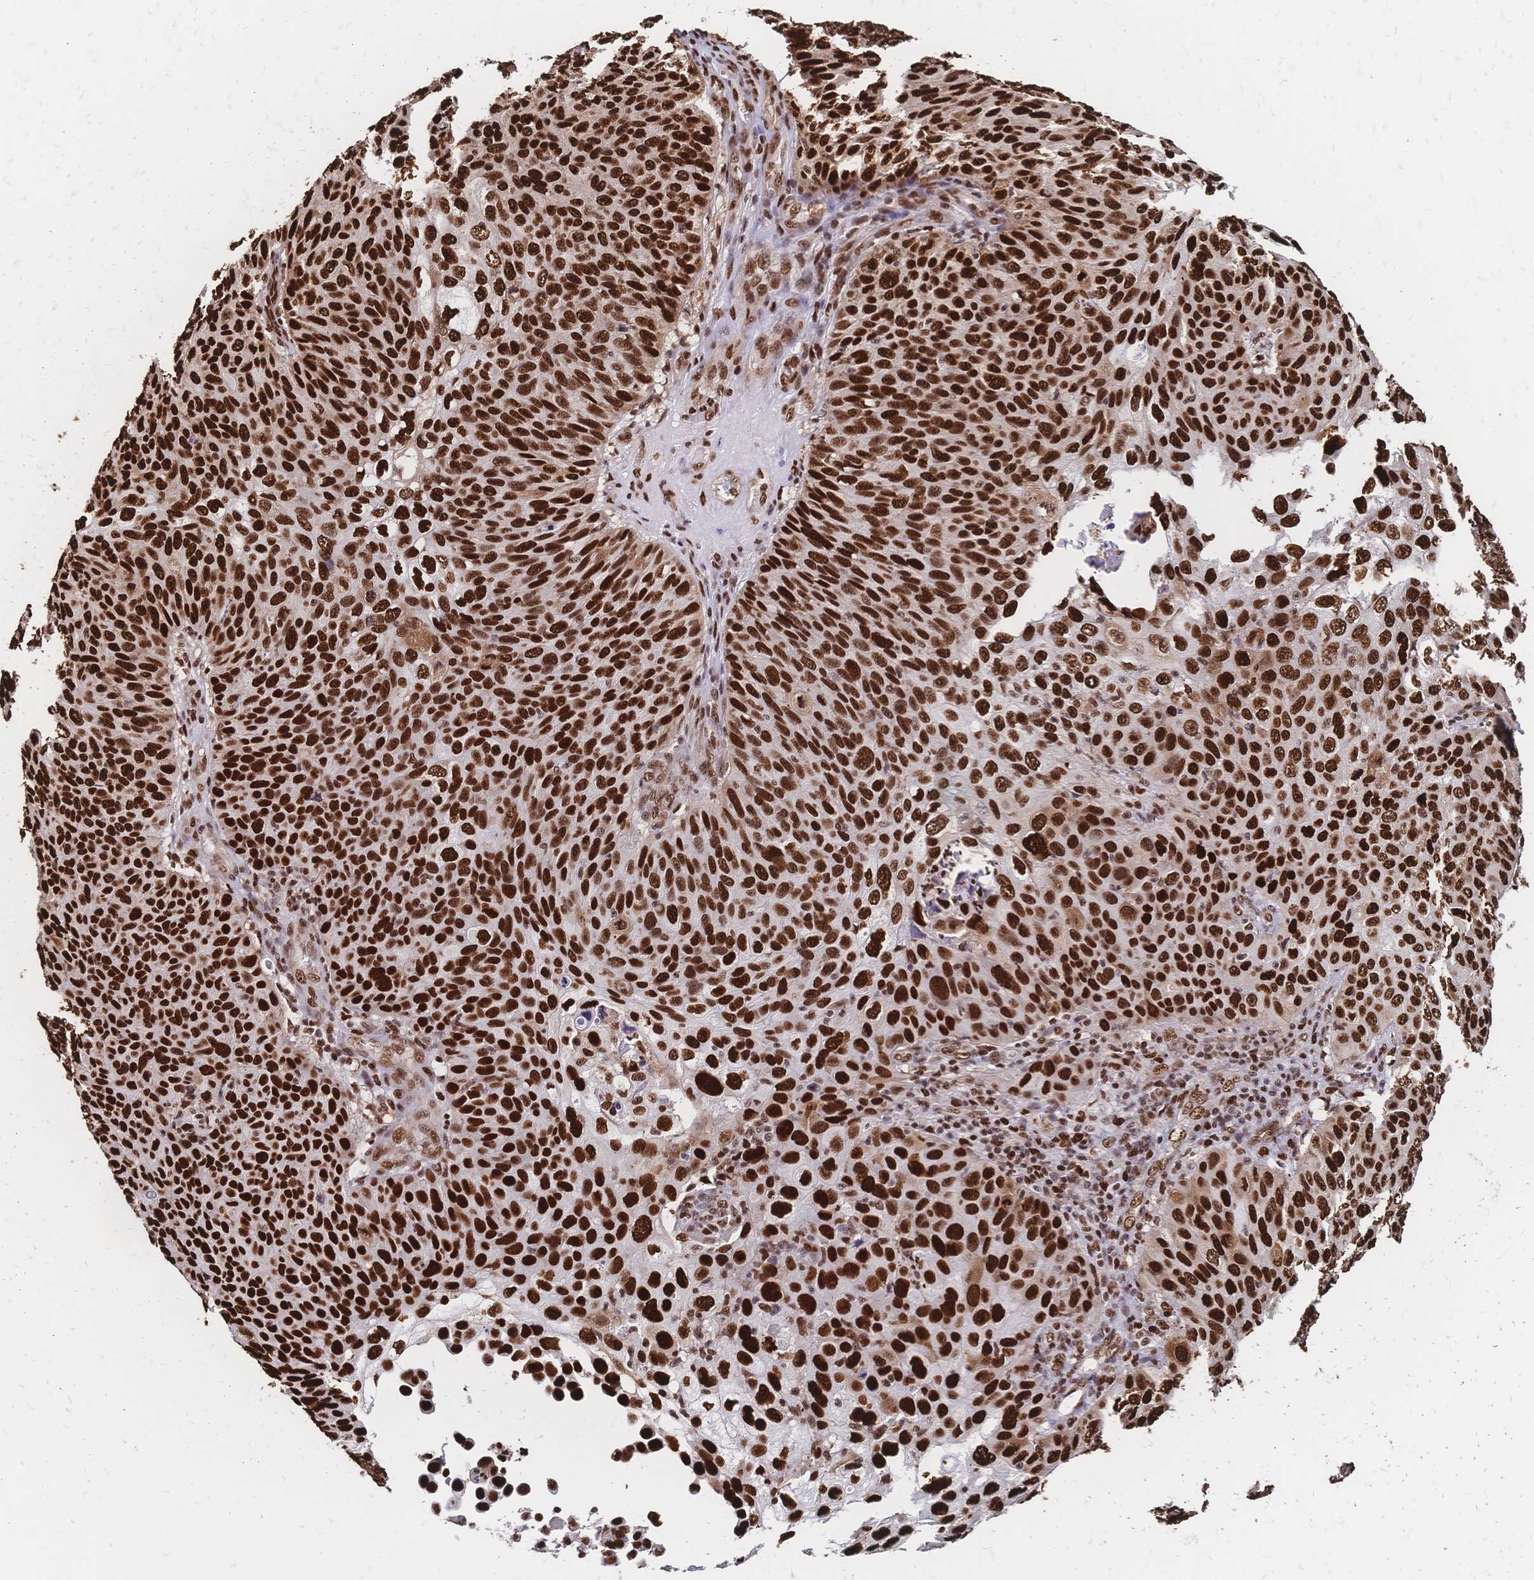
{"staining": {"intensity": "strong", "quantity": ">75%", "location": "nuclear"}, "tissue": "skin cancer", "cell_type": "Tumor cells", "image_type": "cancer", "snomed": [{"axis": "morphology", "description": "Squamous cell carcinoma, NOS"}, {"axis": "topography", "description": "Skin"}], "caption": "Protein staining by immunohistochemistry shows strong nuclear staining in approximately >75% of tumor cells in squamous cell carcinoma (skin).", "gene": "HDGF", "patient": {"sex": "male", "age": 87}}